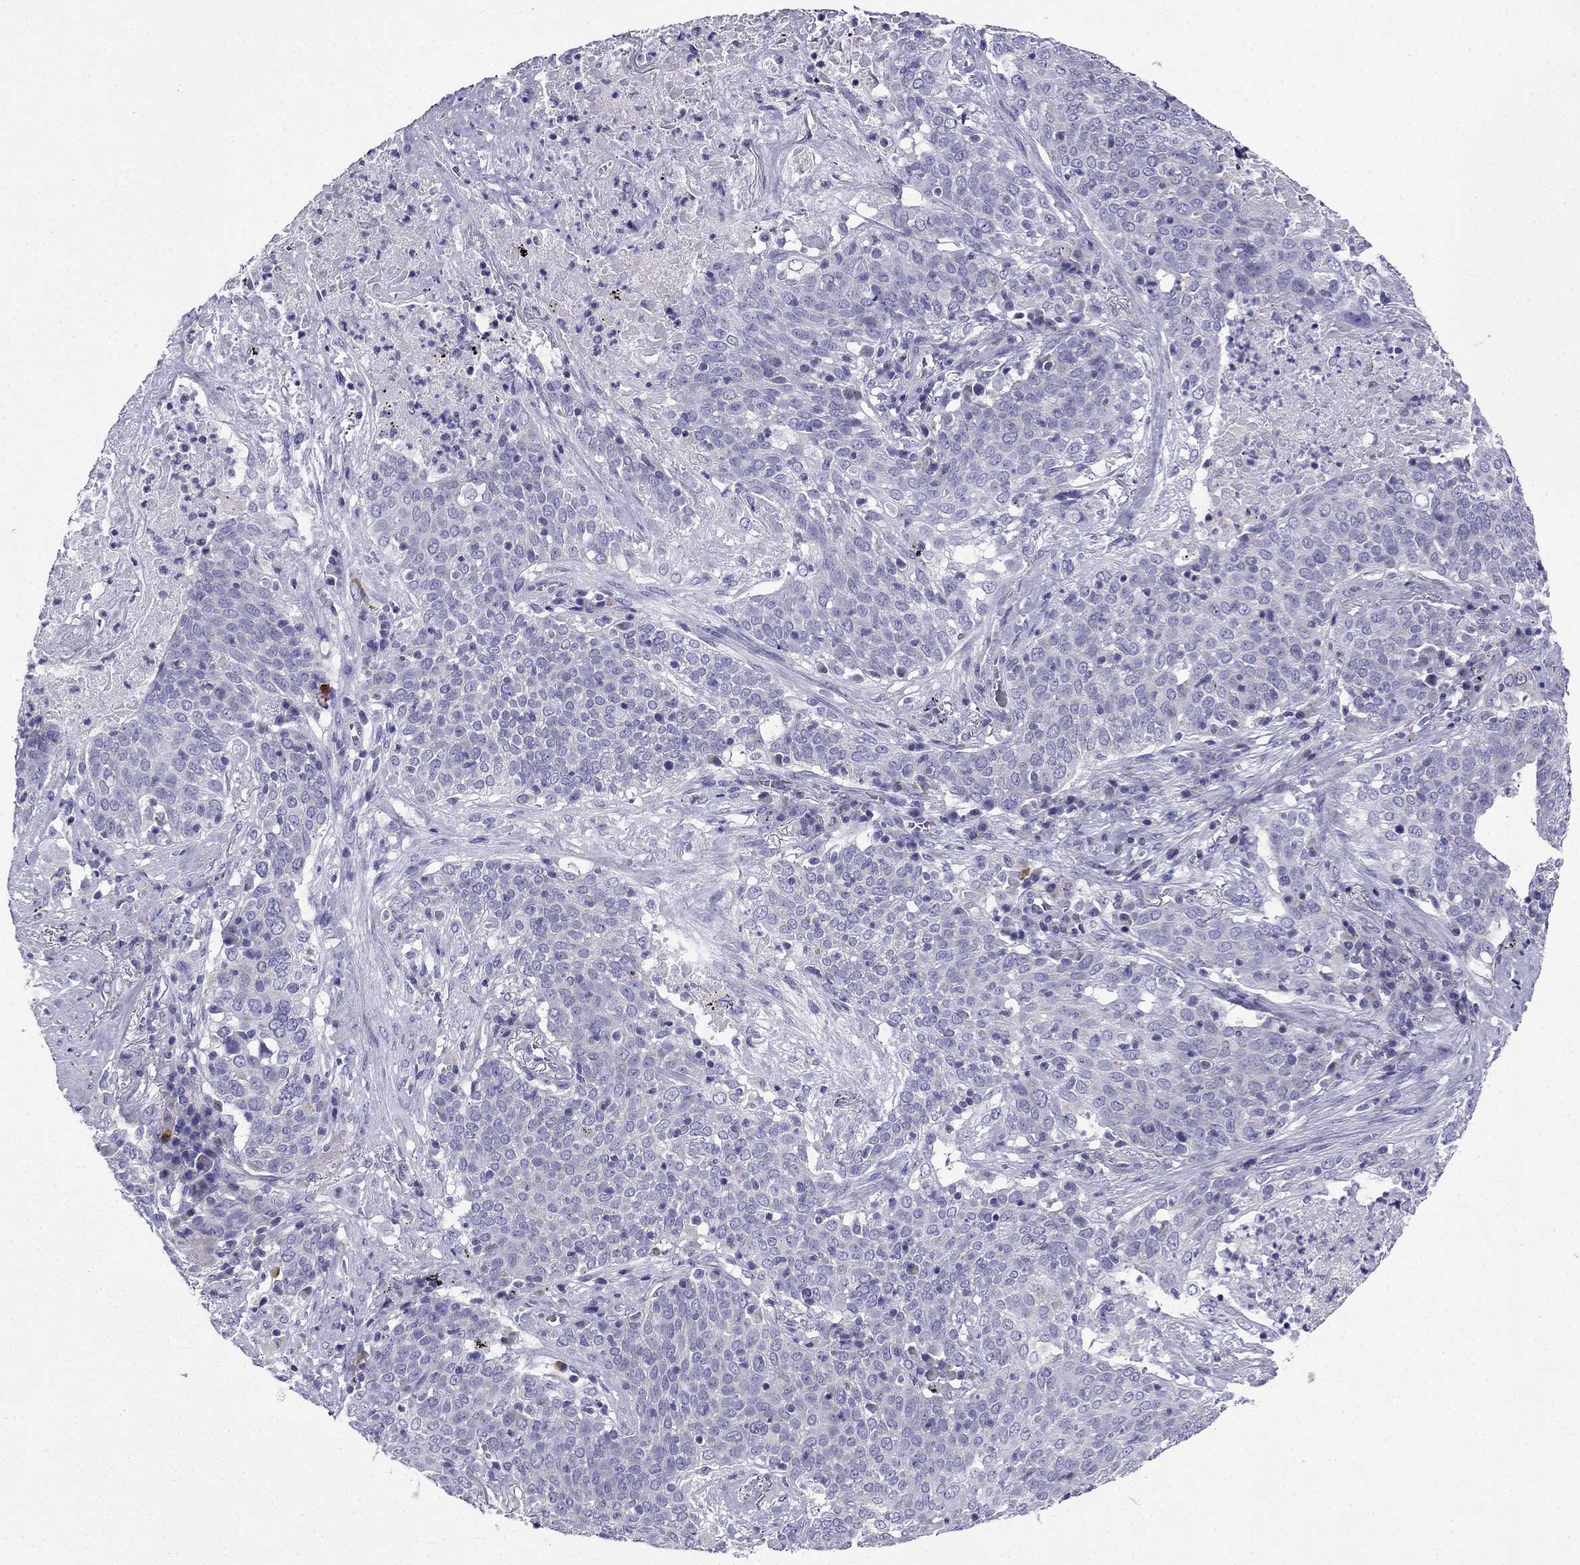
{"staining": {"intensity": "negative", "quantity": "none", "location": "none"}, "tissue": "lung cancer", "cell_type": "Tumor cells", "image_type": "cancer", "snomed": [{"axis": "morphology", "description": "Squamous cell carcinoma, NOS"}, {"axis": "topography", "description": "Lung"}], "caption": "Human squamous cell carcinoma (lung) stained for a protein using IHC reveals no positivity in tumor cells.", "gene": "KIF5A", "patient": {"sex": "male", "age": 82}}